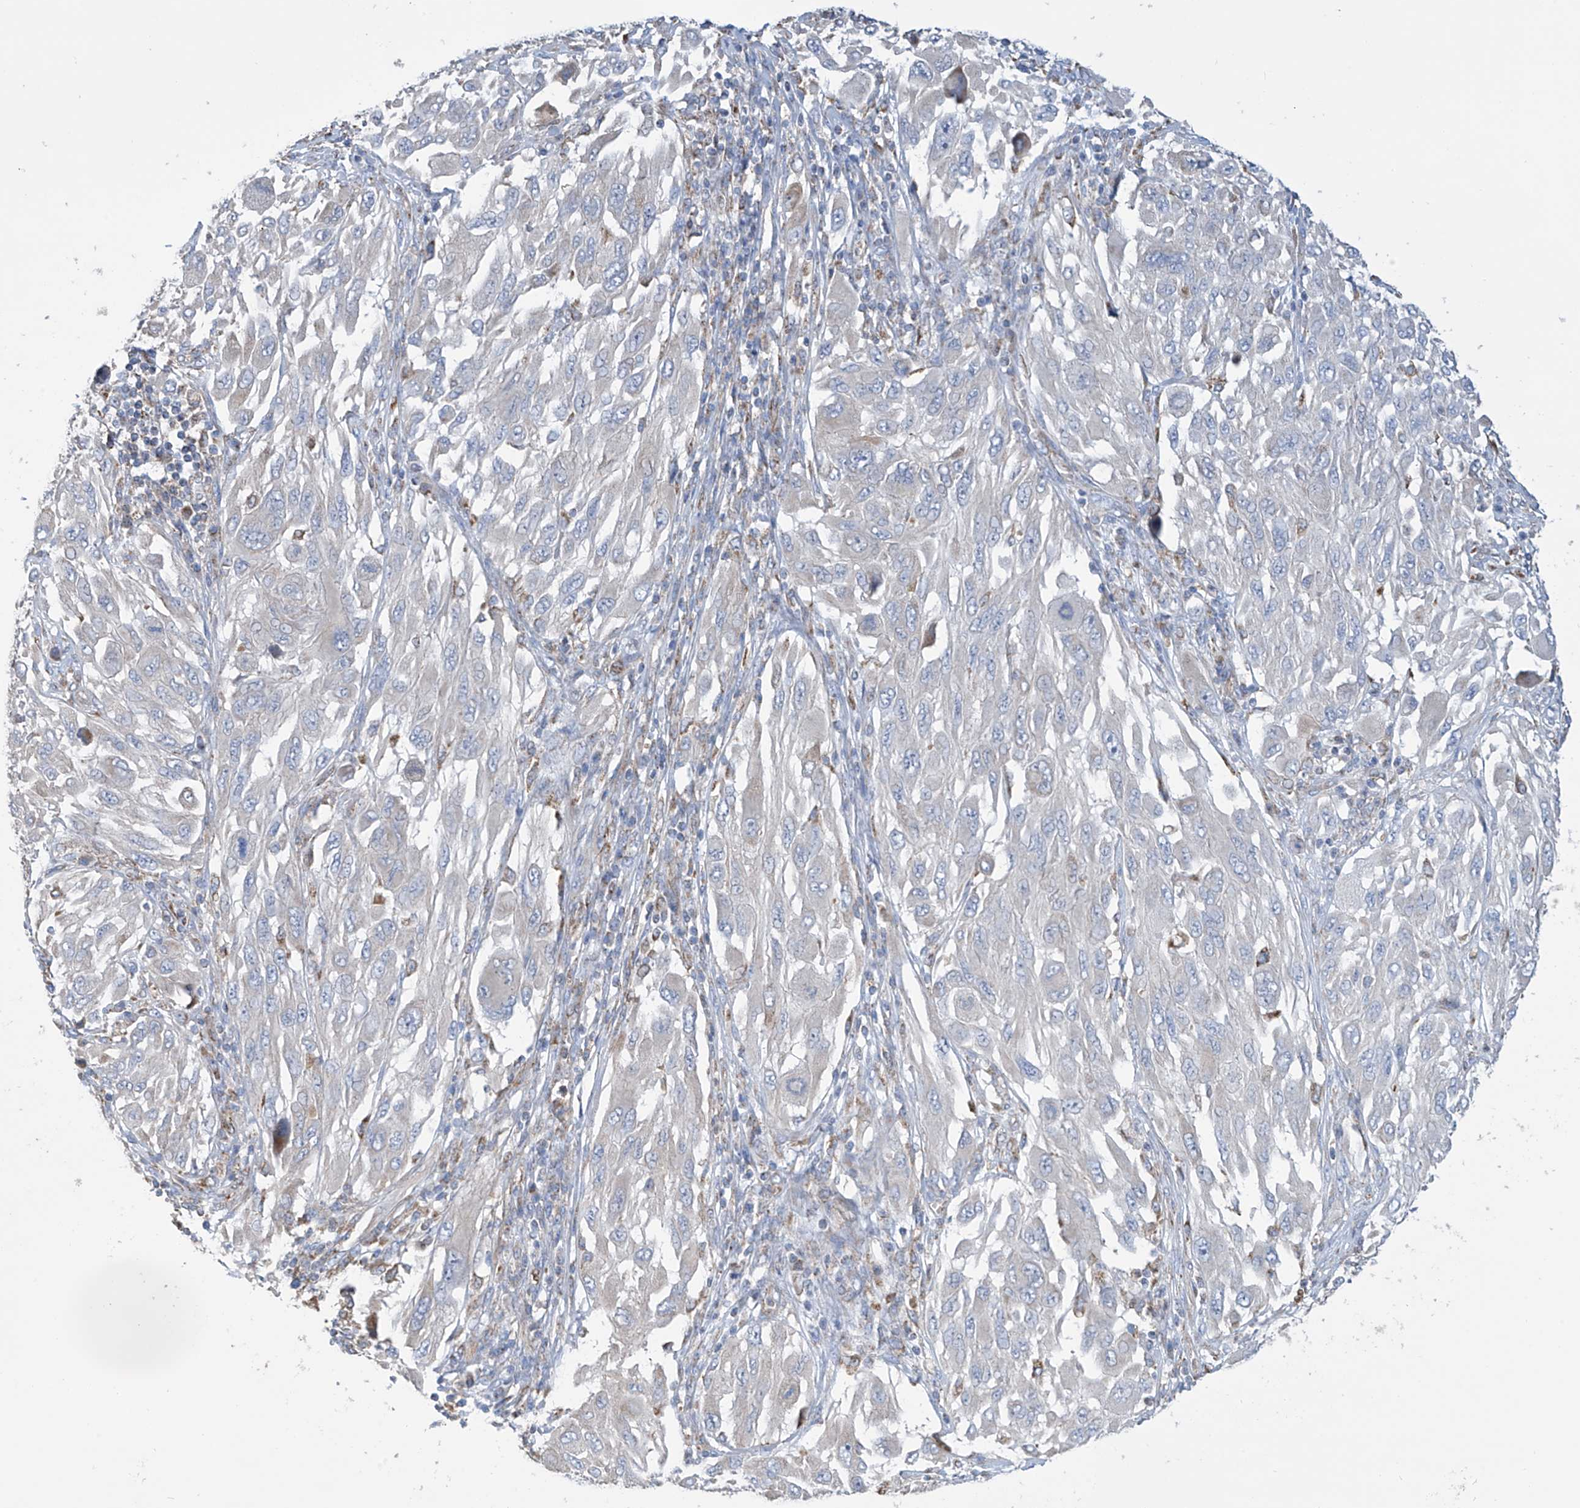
{"staining": {"intensity": "negative", "quantity": "none", "location": "none"}, "tissue": "melanoma", "cell_type": "Tumor cells", "image_type": "cancer", "snomed": [{"axis": "morphology", "description": "Malignant melanoma, NOS"}, {"axis": "topography", "description": "Skin"}], "caption": "Tumor cells show no significant protein expression in malignant melanoma.", "gene": "EIF5B", "patient": {"sex": "female", "age": 91}}